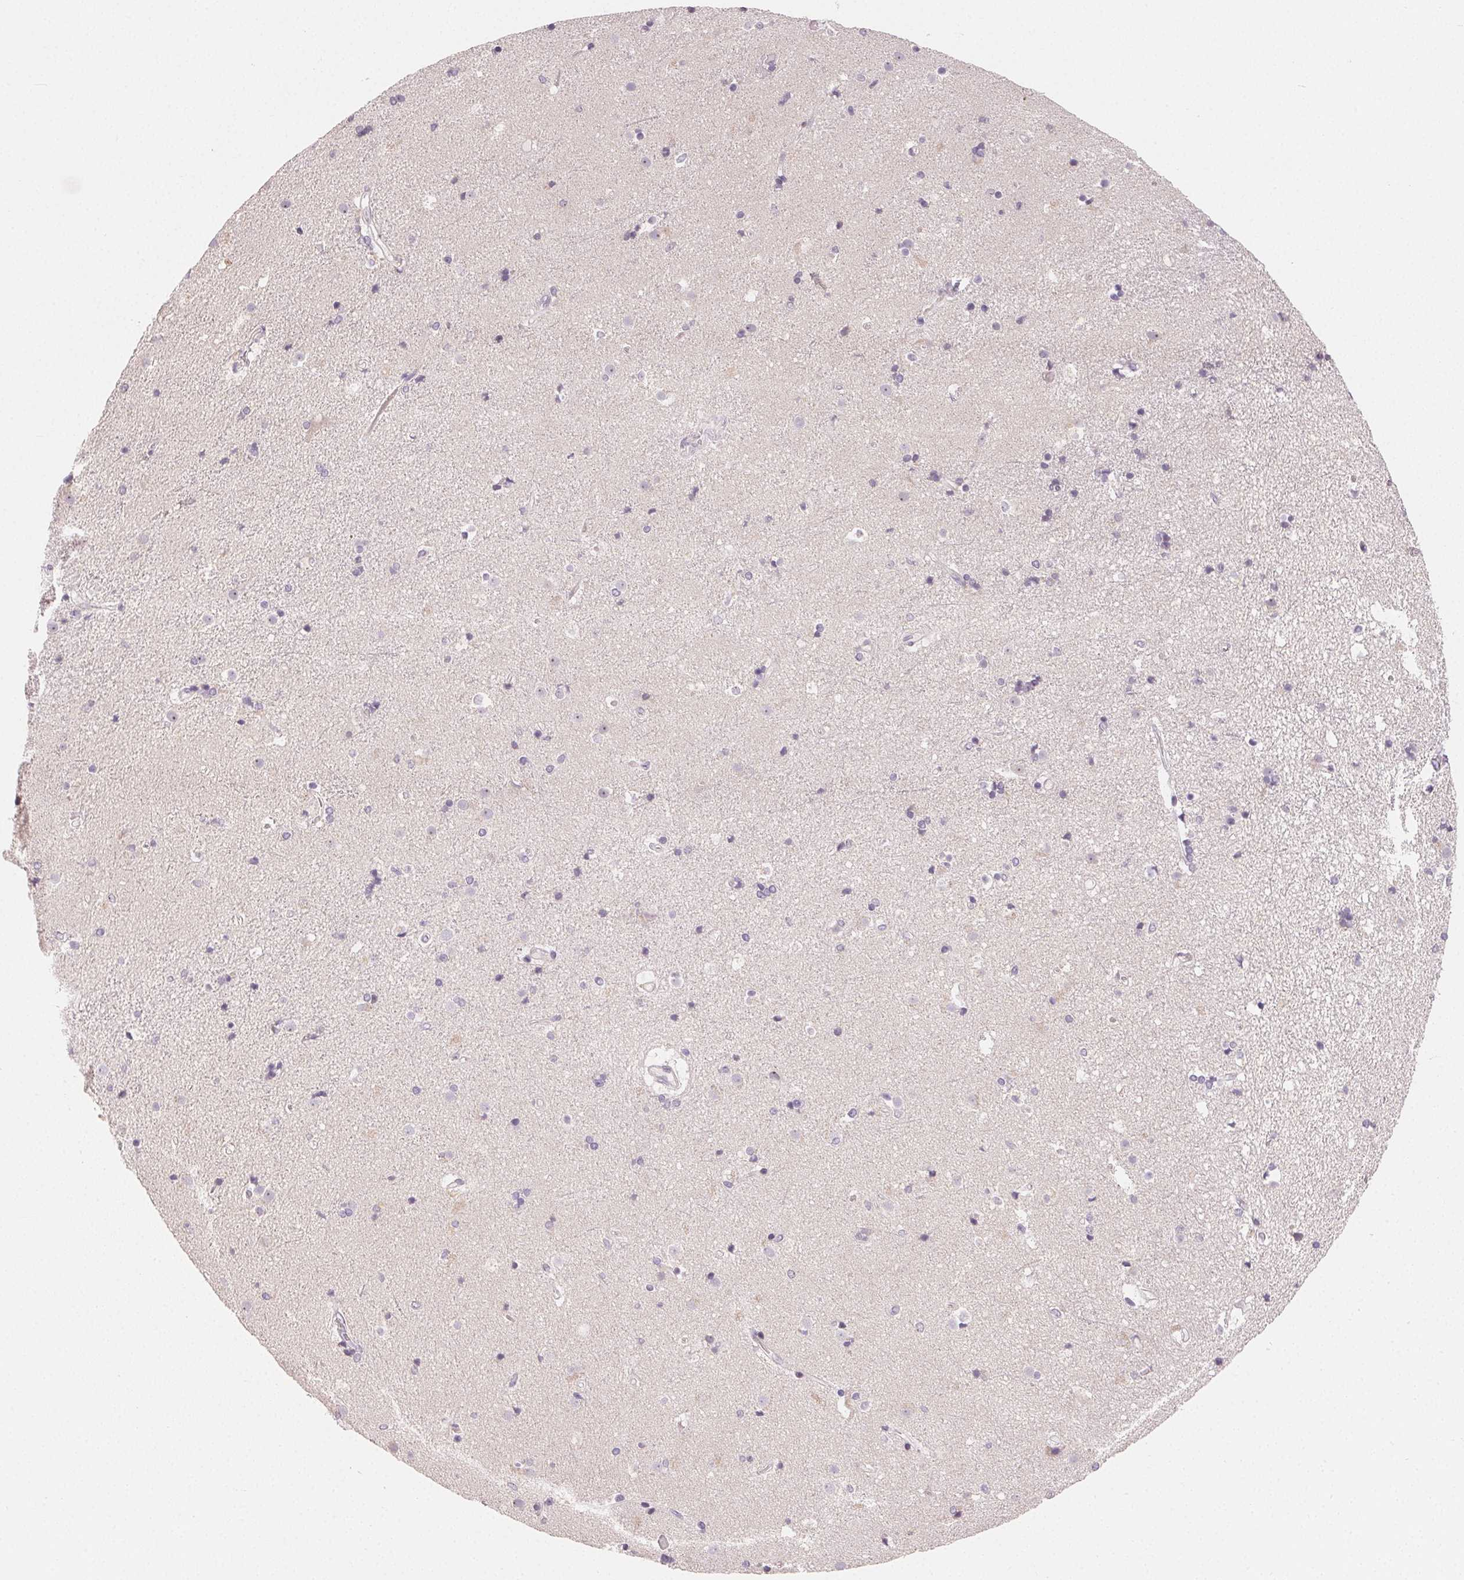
{"staining": {"intensity": "weak", "quantity": "<25%", "location": "cytoplasmic/membranous"}, "tissue": "caudate", "cell_type": "Glial cells", "image_type": "normal", "snomed": [{"axis": "morphology", "description": "Normal tissue, NOS"}, {"axis": "topography", "description": "Lateral ventricle wall"}], "caption": "Immunohistochemistry (IHC) of normal caudate displays no staining in glial cells. The staining was performed using DAB (3,3'-diaminobenzidine) to visualize the protein expression in brown, while the nuclei were stained in blue with hematoxylin (Magnification: 20x).", "gene": "MYBL1", "patient": {"sex": "female", "age": 71}}